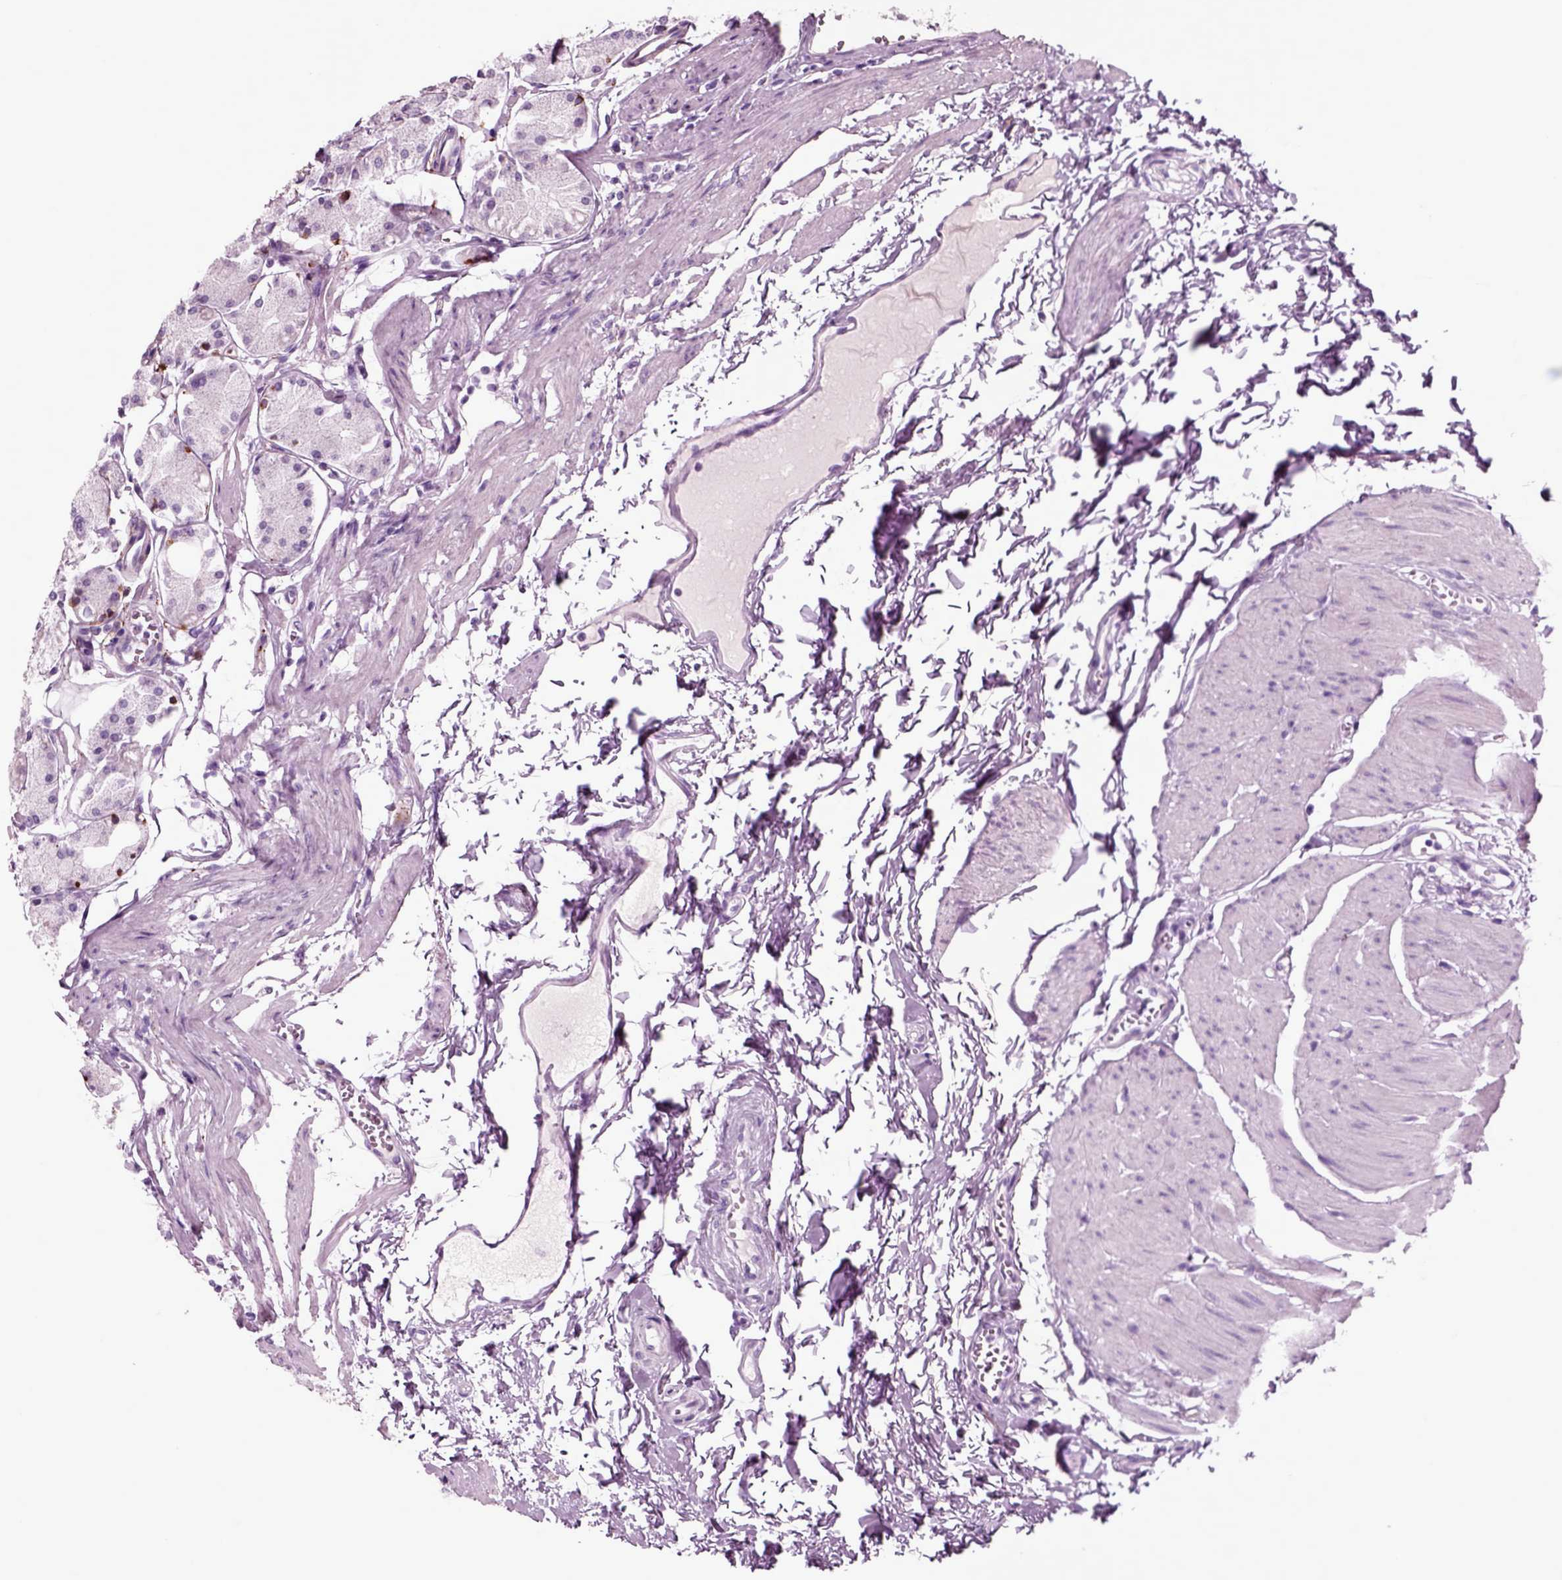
{"staining": {"intensity": "negative", "quantity": "none", "location": "none"}, "tissue": "stomach", "cell_type": "Glandular cells", "image_type": "normal", "snomed": [{"axis": "morphology", "description": "Normal tissue, NOS"}, {"axis": "topography", "description": "Stomach, upper"}], "caption": "Glandular cells are negative for brown protein staining in unremarkable stomach. The staining was performed using DAB (3,3'-diaminobenzidine) to visualize the protein expression in brown, while the nuclei were stained in blue with hematoxylin (Magnification: 20x).", "gene": "CHGB", "patient": {"sex": "male", "age": 60}}